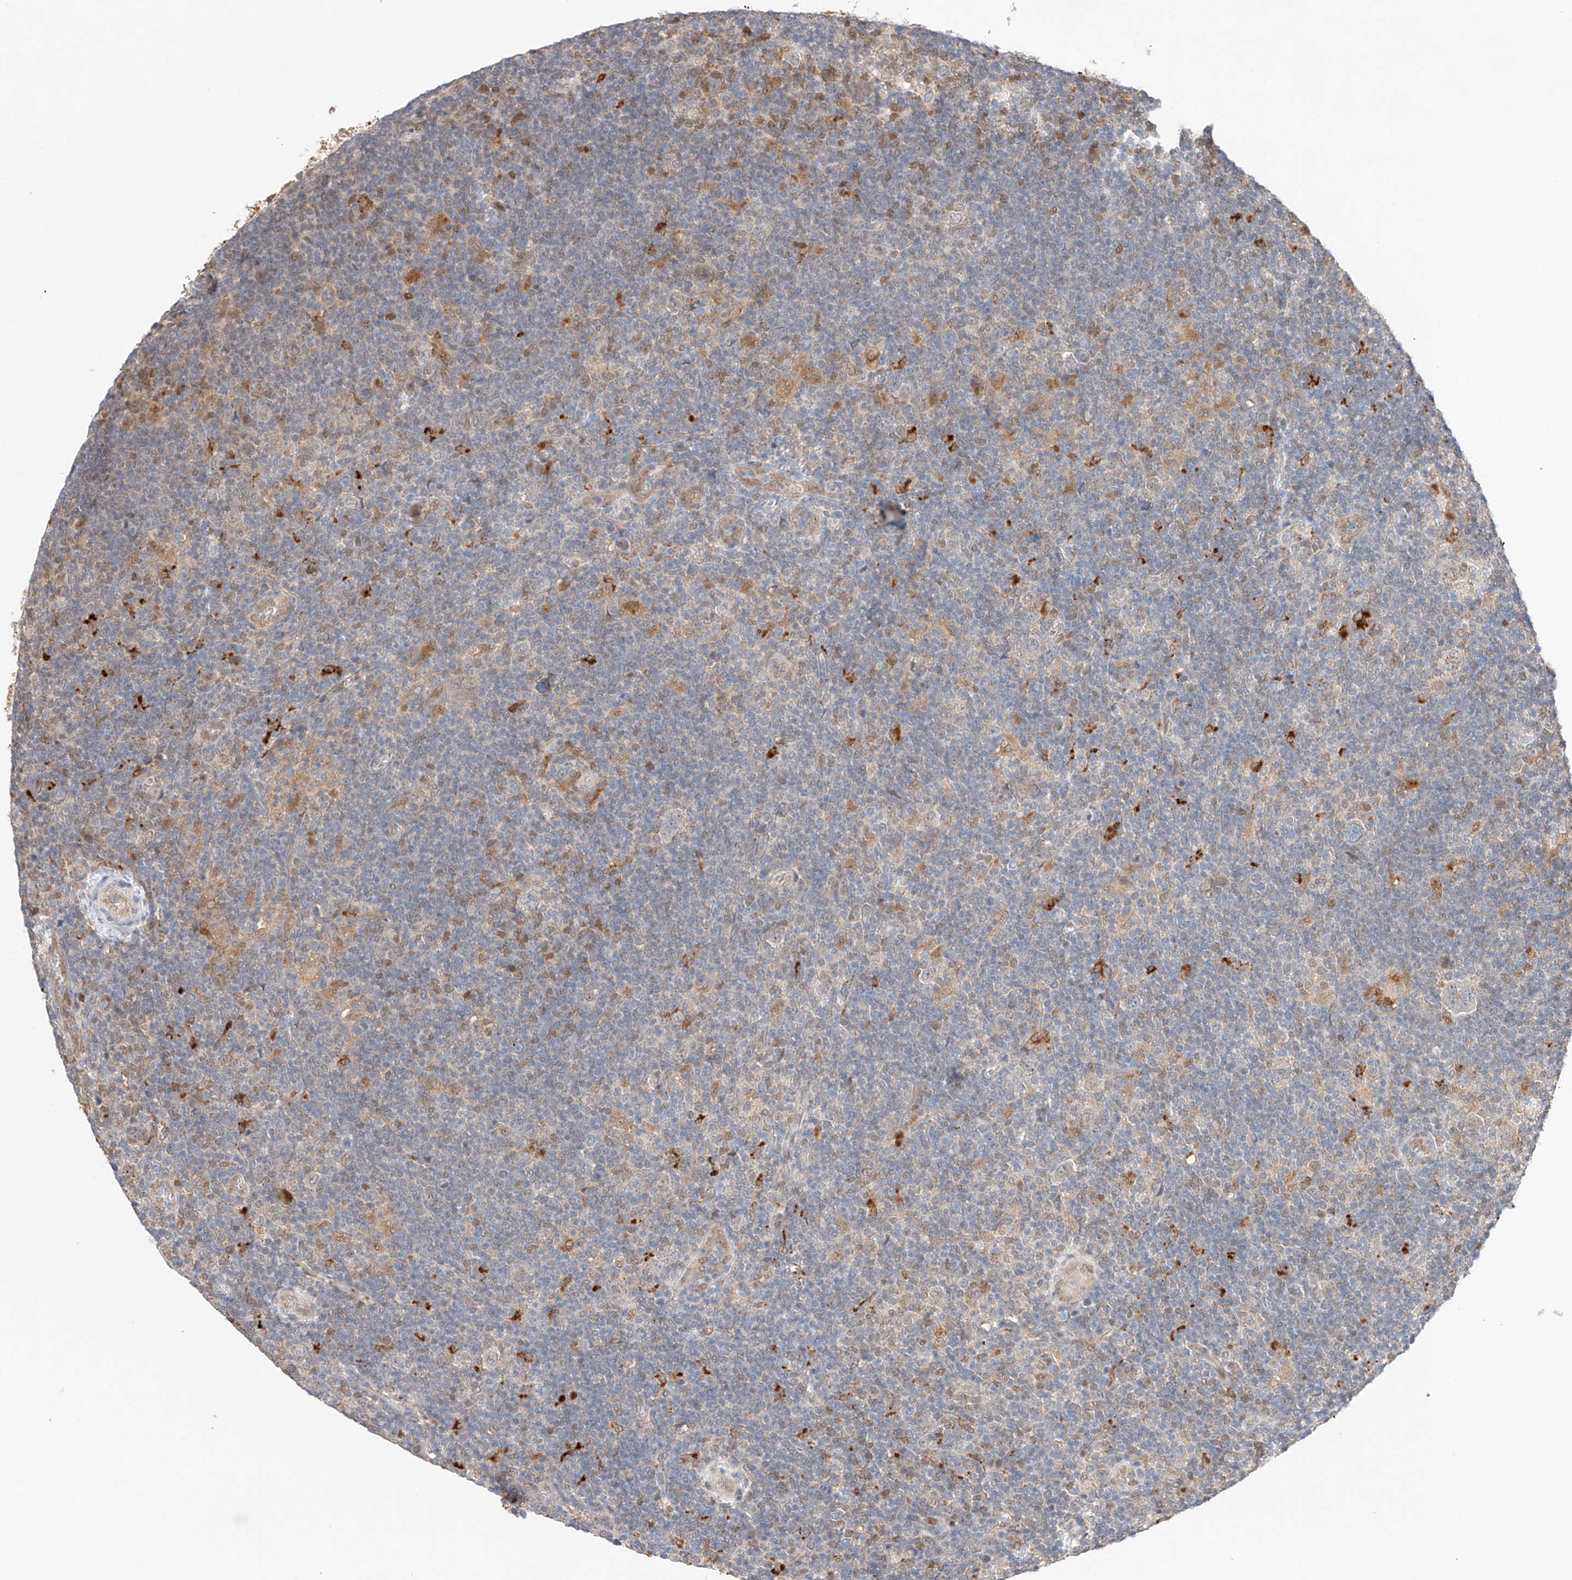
{"staining": {"intensity": "weak", "quantity": "<25%", "location": "cytoplasmic/membranous"}, "tissue": "lymphoma", "cell_type": "Tumor cells", "image_type": "cancer", "snomed": [{"axis": "morphology", "description": "Hodgkin's disease, NOS"}, {"axis": "topography", "description": "Lymph node"}], "caption": "Human Hodgkin's disease stained for a protein using immunohistochemistry reveals no expression in tumor cells.", "gene": "GCNT1", "patient": {"sex": "female", "age": 57}}